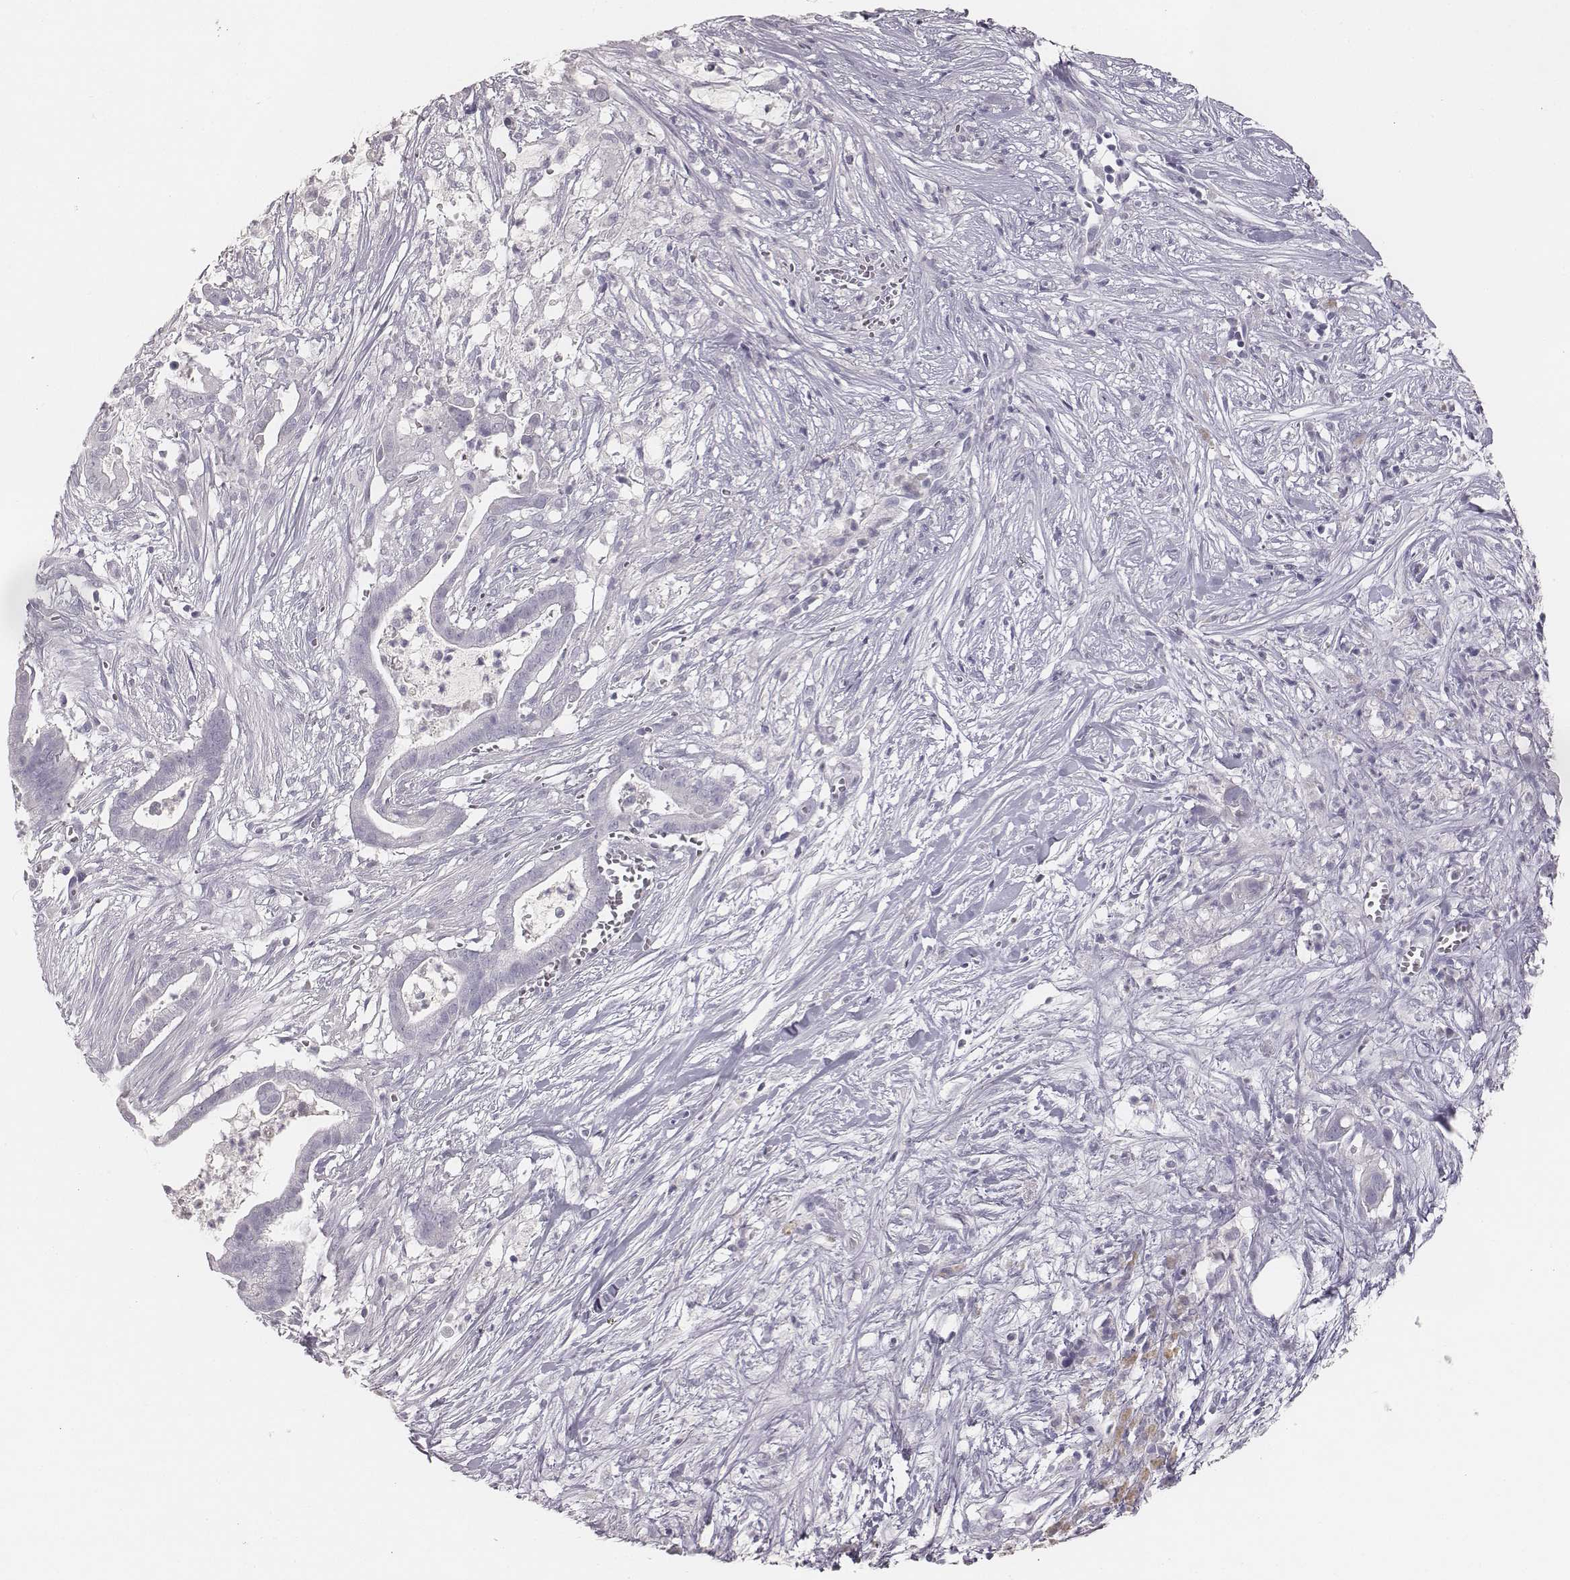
{"staining": {"intensity": "negative", "quantity": "none", "location": "none"}, "tissue": "pancreatic cancer", "cell_type": "Tumor cells", "image_type": "cancer", "snomed": [{"axis": "morphology", "description": "Adenocarcinoma, NOS"}, {"axis": "topography", "description": "Pancreas"}], "caption": "DAB (3,3'-diaminobenzidine) immunohistochemical staining of pancreatic cancer (adenocarcinoma) demonstrates no significant expression in tumor cells.", "gene": "MYH6", "patient": {"sex": "male", "age": 61}}